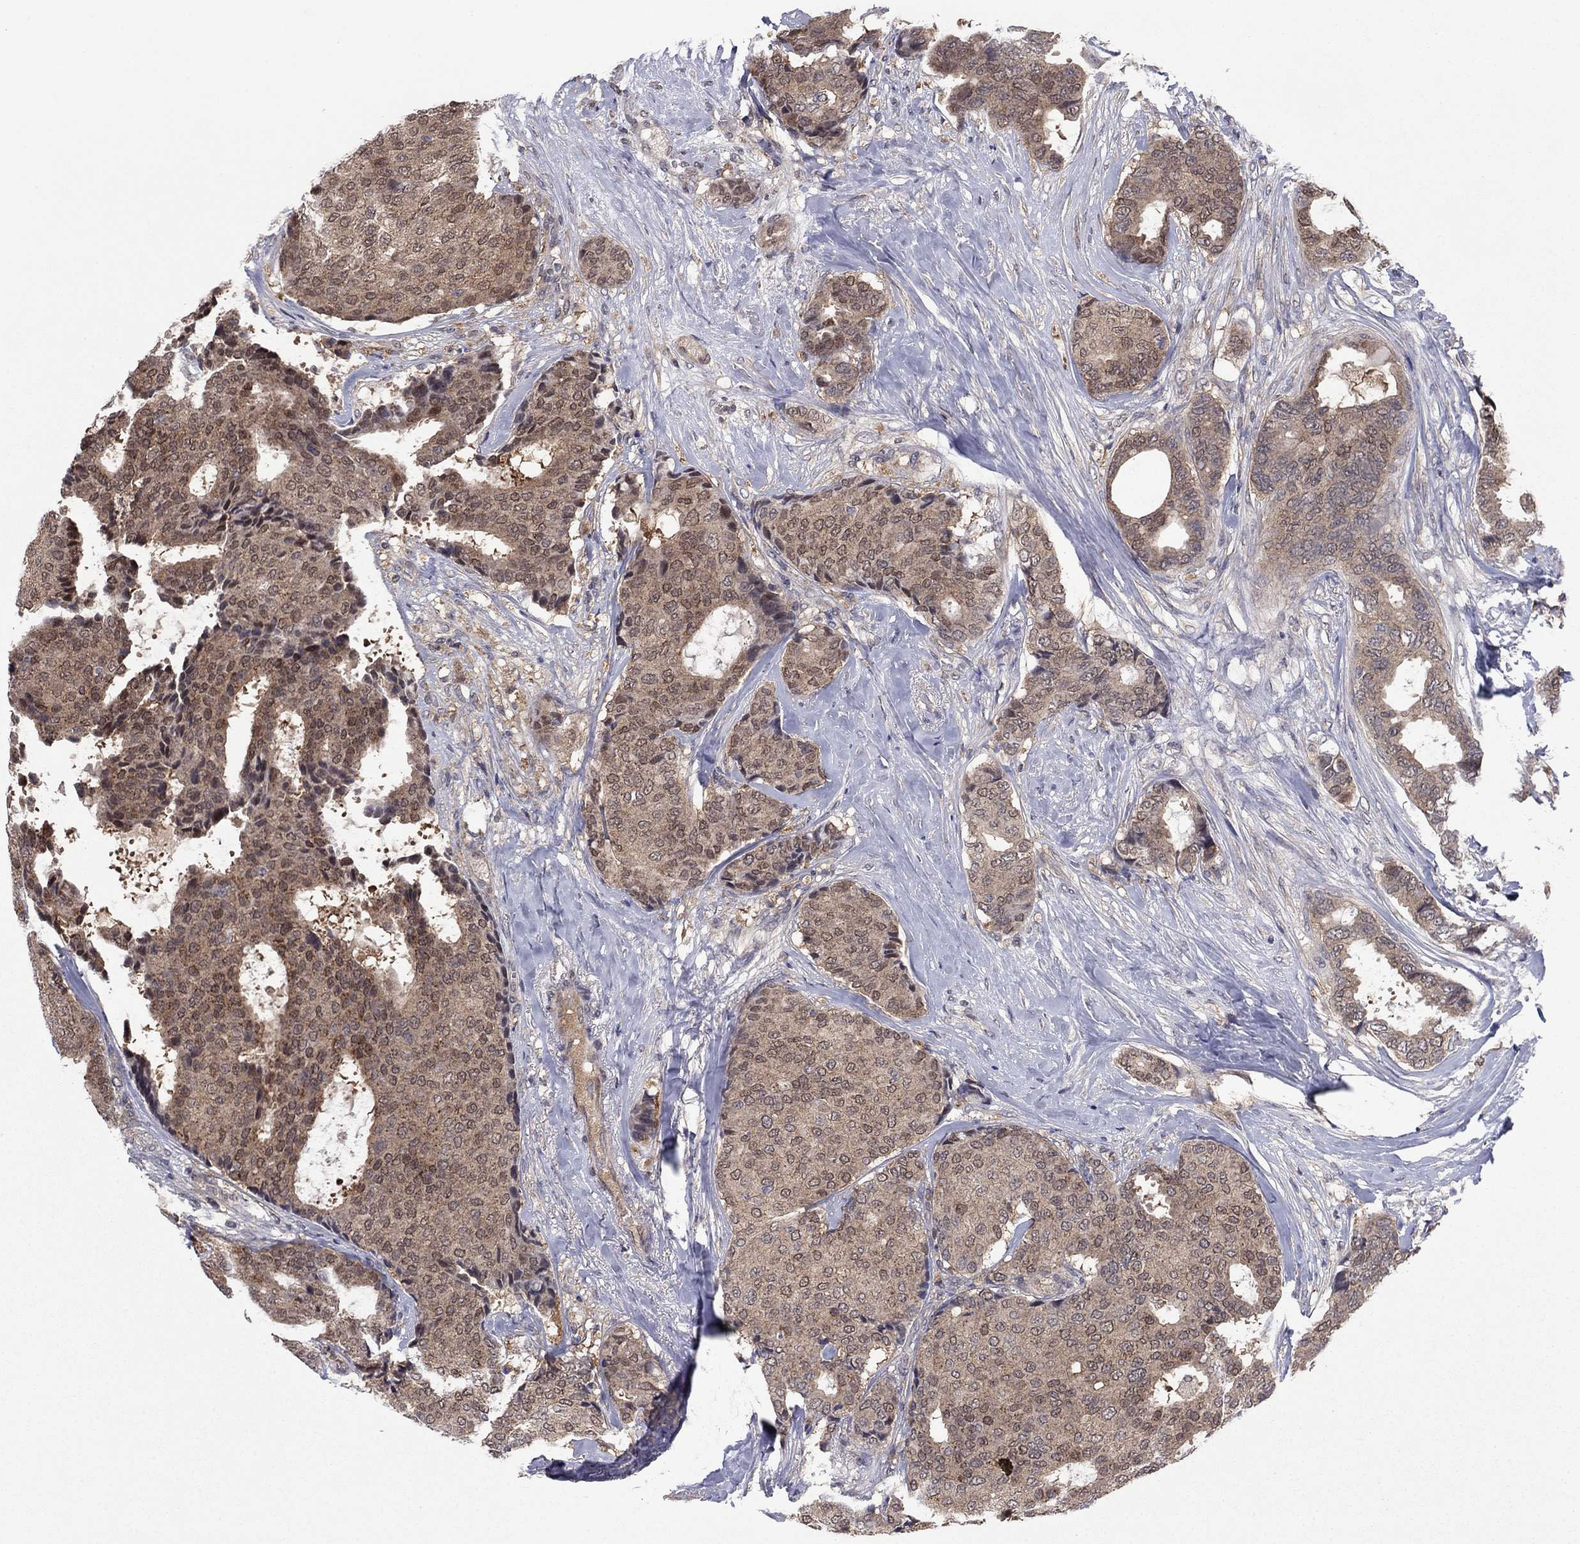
{"staining": {"intensity": "weak", "quantity": ">75%", "location": "cytoplasmic/membranous,nuclear"}, "tissue": "breast cancer", "cell_type": "Tumor cells", "image_type": "cancer", "snomed": [{"axis": "morphology", "description": "Duct carcinoma"}, {"axis": "topography", "description": "Breast"}], "caption": "Breast cancer tissue demonstrates weak cytoplasmic/membranous and nuclear positivity in about >75% of tumor cells", "gene": "GRHPR", "patient": {"sex": "female", "age": 75}}